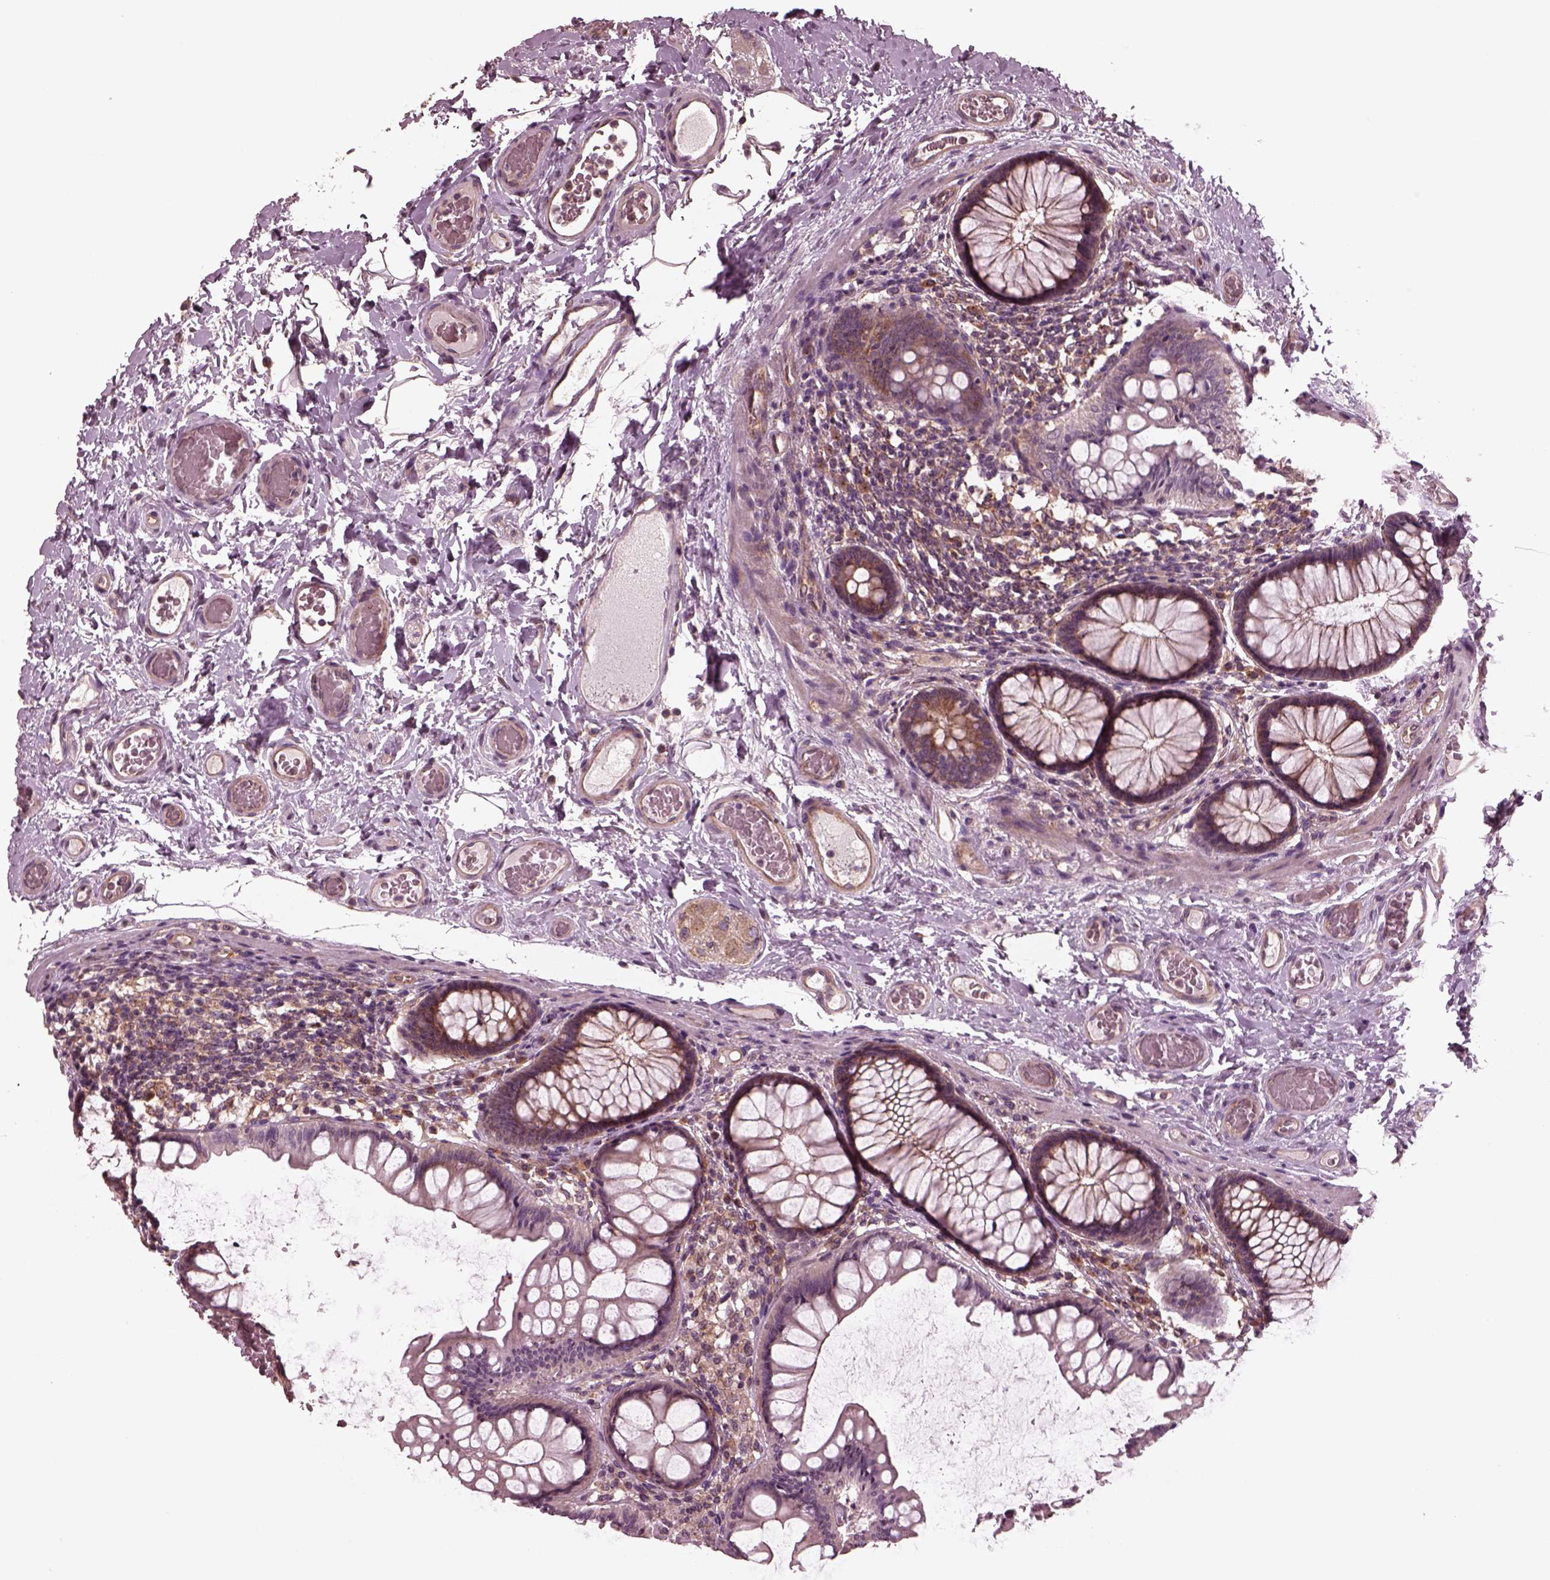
{"staining": {"intensity": "moderate", "quantity": ">75%", "location": "cytoplasmic/membranous"}, "tissue": "colon", "cell_type": "Endothelial cells", "image_type": "normal", "snomed": [{"axis": "morphology", "description": "Normal tissue, NOS"}, {"axis": "topography", "description": "Colon"}], "caption": "Colon stained for a protein exhibits moderate cytoplasmic/membranous positivity in endothelial cells.", "gene": "TUBG1", "patient": {"sex": "female", "age": 65}}